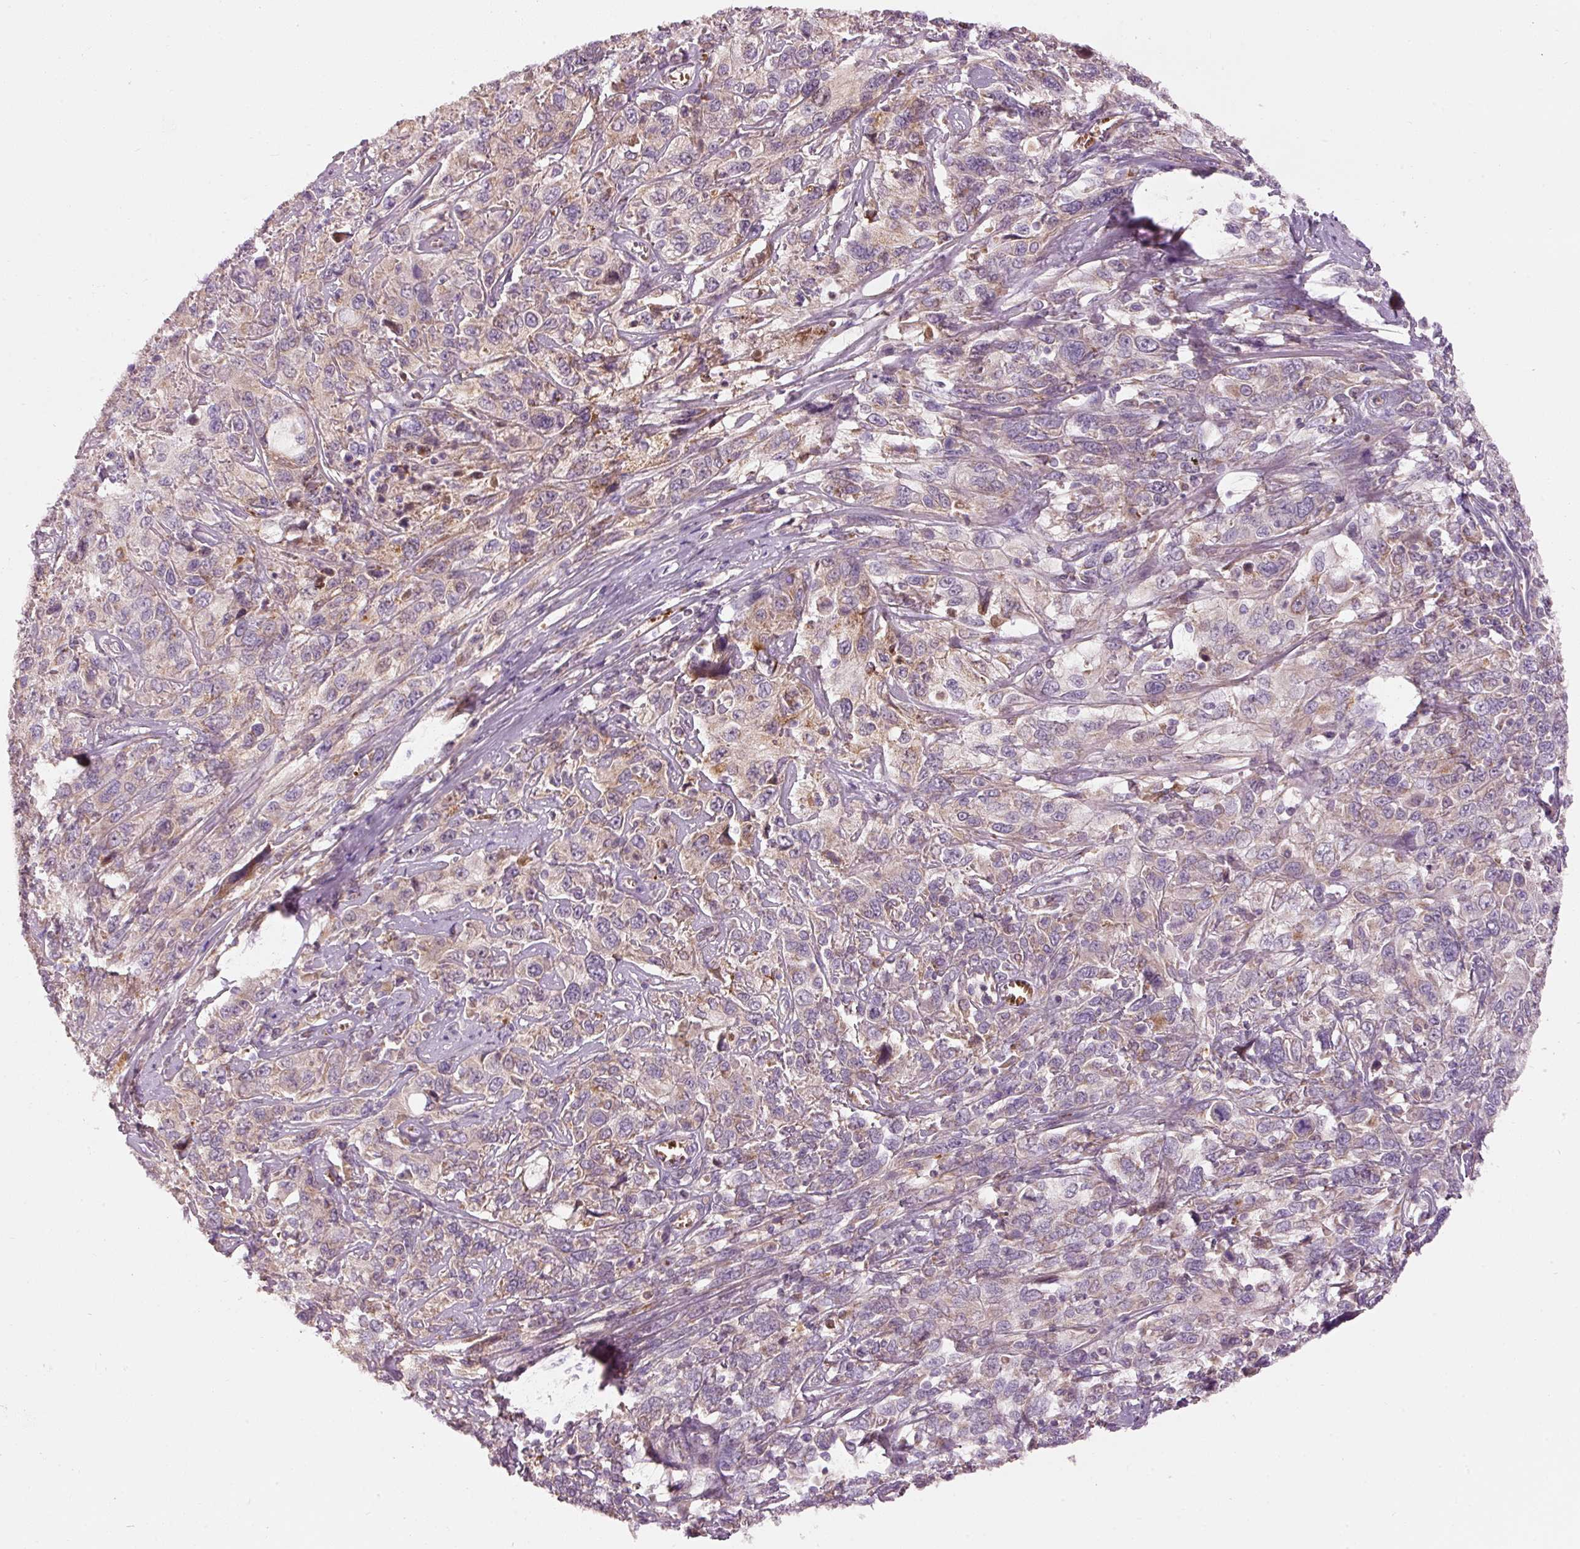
{"staining": {"intensity": "weak", "quantity": "<25%", "location": "cytoplasmic/membranous"}, "tissue": "cervical cancer", "cell_type": "Tumor cells", "image_type": "cancer", "snomed": [{"axis": "morphology", "description": "Squamous cell carcinoma, NOS"}, {"axis": "topography", "description": "Cervix"}], "caption": "Tumor cells show no significant expression in cervical cancer.", "gene": "KLHL21", "patient": {"sex": "female", "age": 46}}